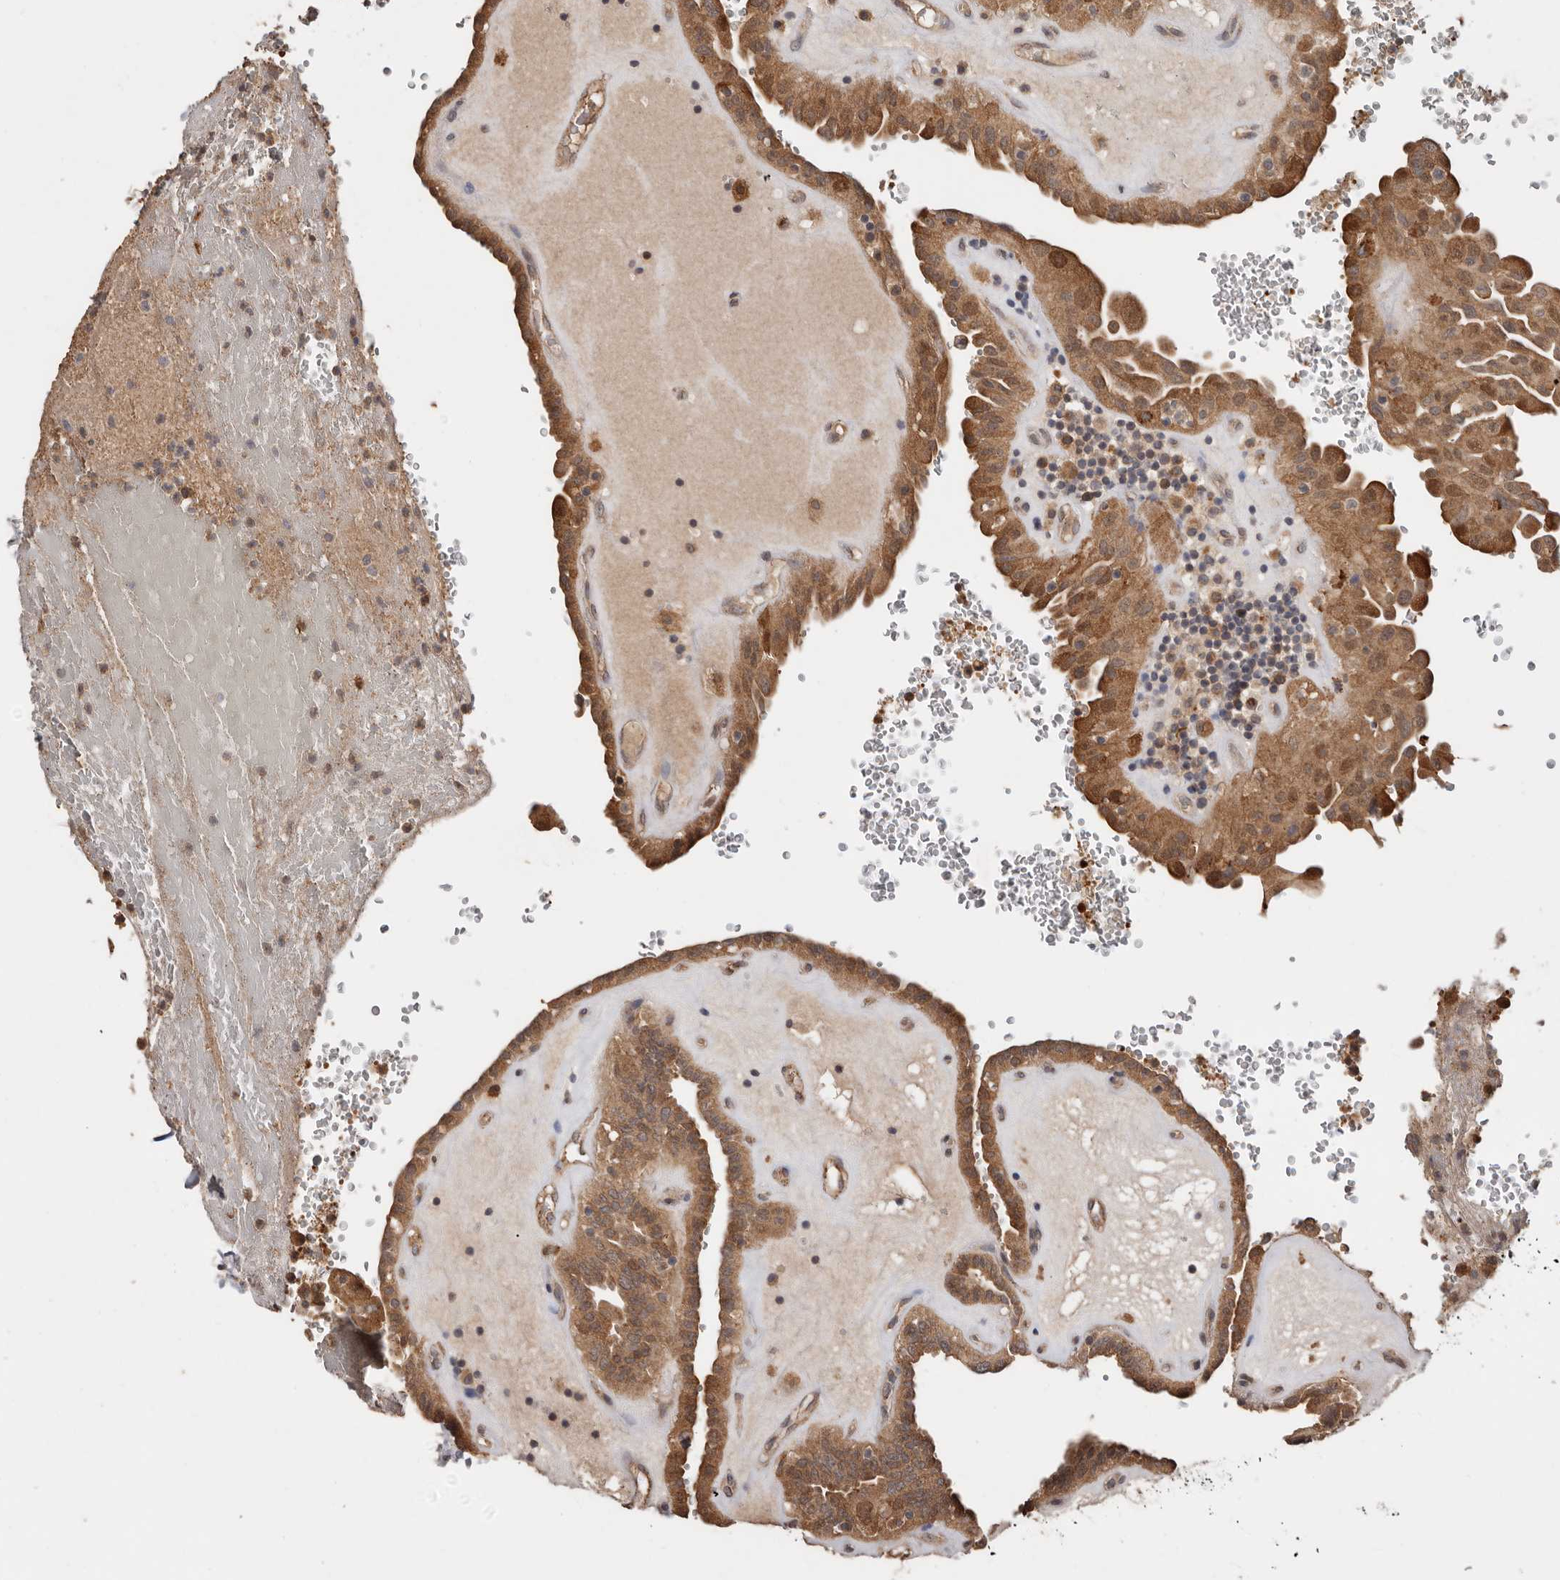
{"staining": {"intensity": "strong", "quantity": ">75%", "location": "cytoplasmic/membranous,nuclear"}, "tissue": "thyroid cancer", "cell_type": "Tumor cells", "image_type": "cancer", "snomed": [{"axis": "morphology", "description": "Papillary adenocarcinoma, NOS"}, {"axis": "topography", "description": "Thyroid gland"}], "caption": "IHC of human thyroid papillary adenocarcinoma exhibits high levels of strong cytoplasmic/membranous and nuclear staining in approximately >75% of tumor cells.", "gene": "RSPO2", "patient": {"sex": "male", "age": 77}}